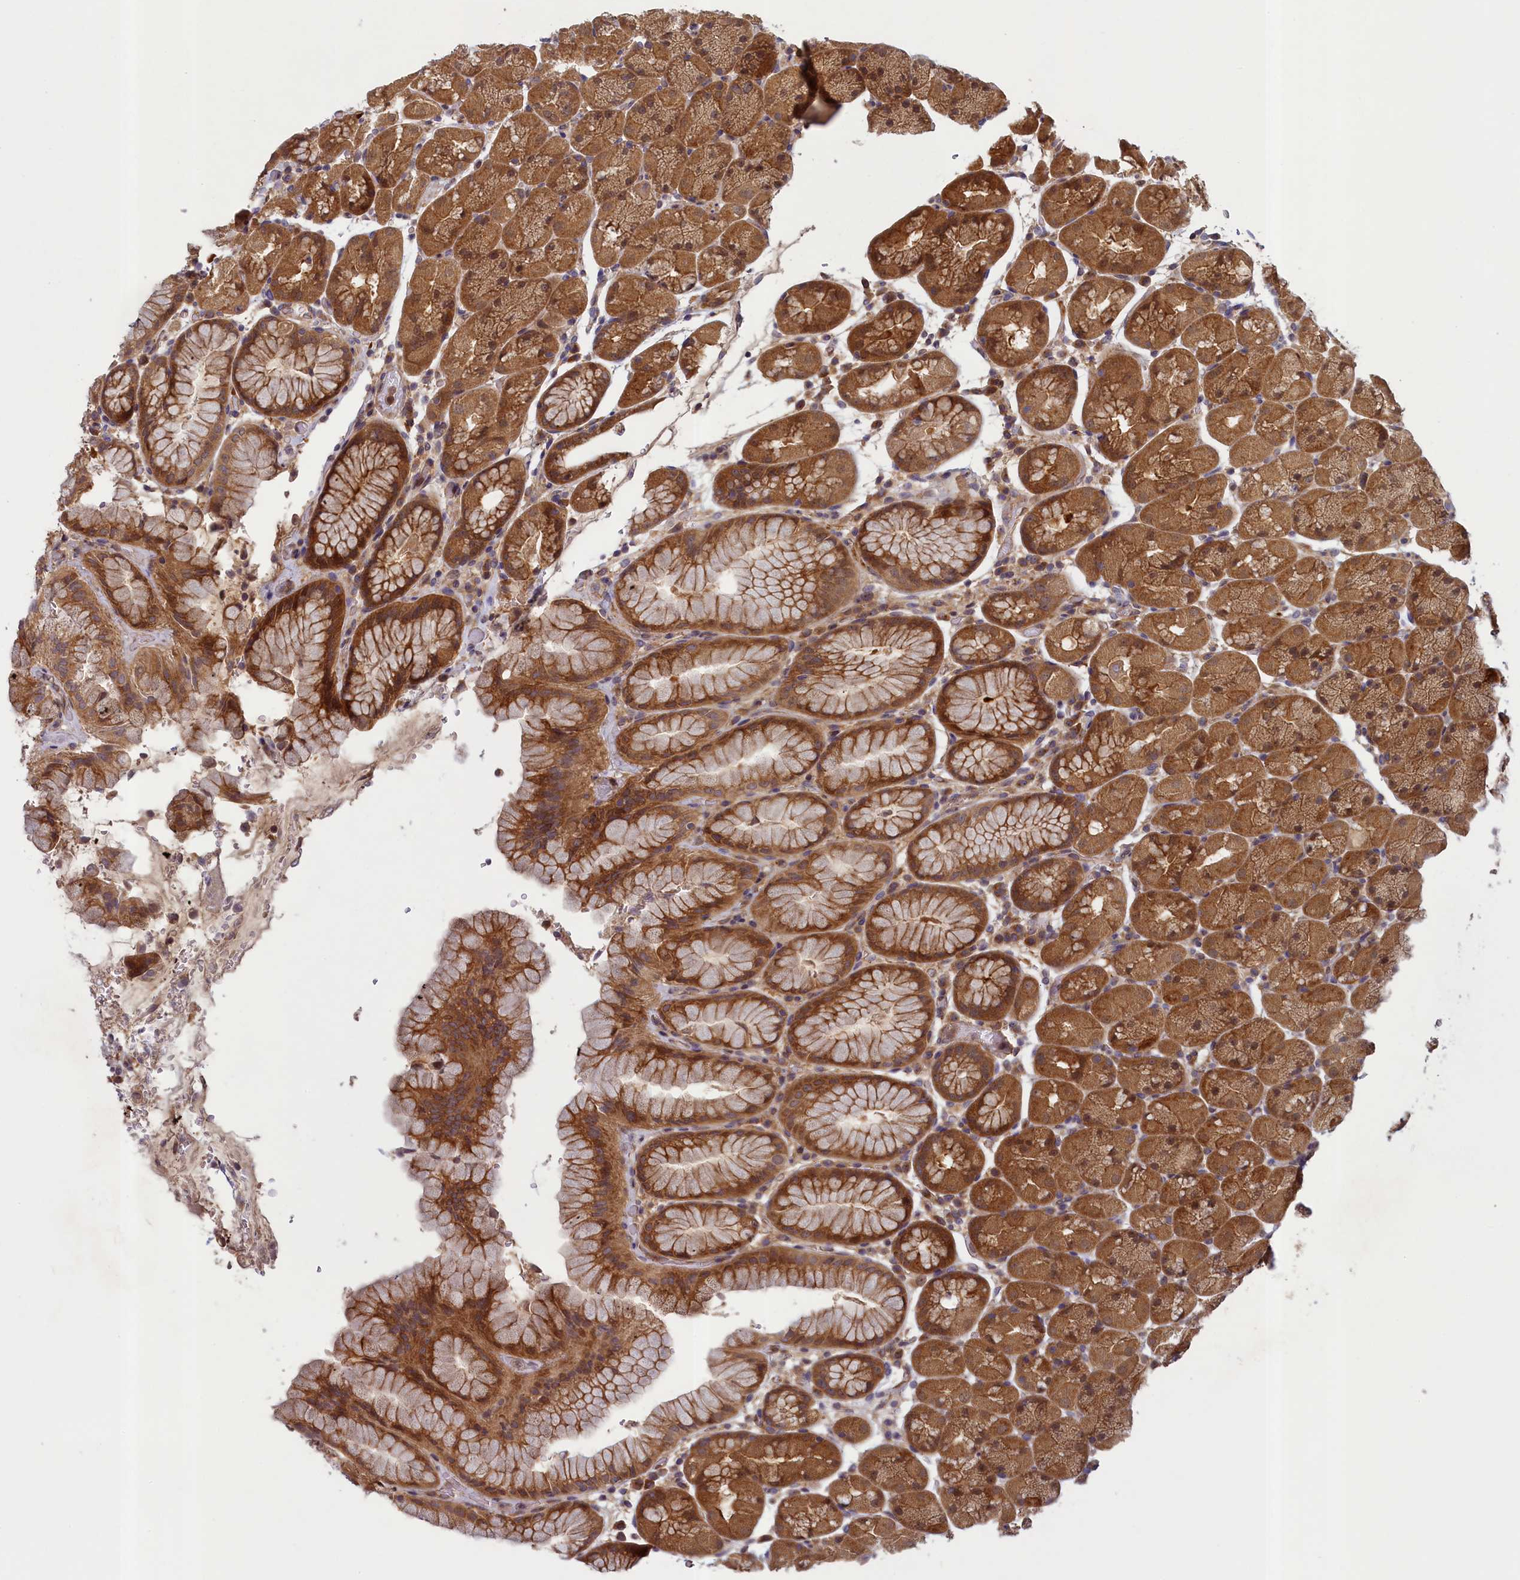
{"staining": {"intensity": "moderate", "quantity": ">75%", "location": "cytoplasmic/membranous"}, "tissue": "stomach", "cell_type": "Glandular cells", "image_type": "normal", "snomed": [{"axis": "morphology", "description": "Normal tissue, NOS"}, {"axis": "topography", "description": "Stomach, upper"}, {"axis": "topography", "description": "Stomach, lower"}], "caption": "The micrograph shows immunohistochemical staining of normal stomach. There is moderate cytoplasmic/membranous expression is identified in approximately >75% of glandular cells.", "gene": "NUBP1", "patient": {"sex": "male", "age": 67}}